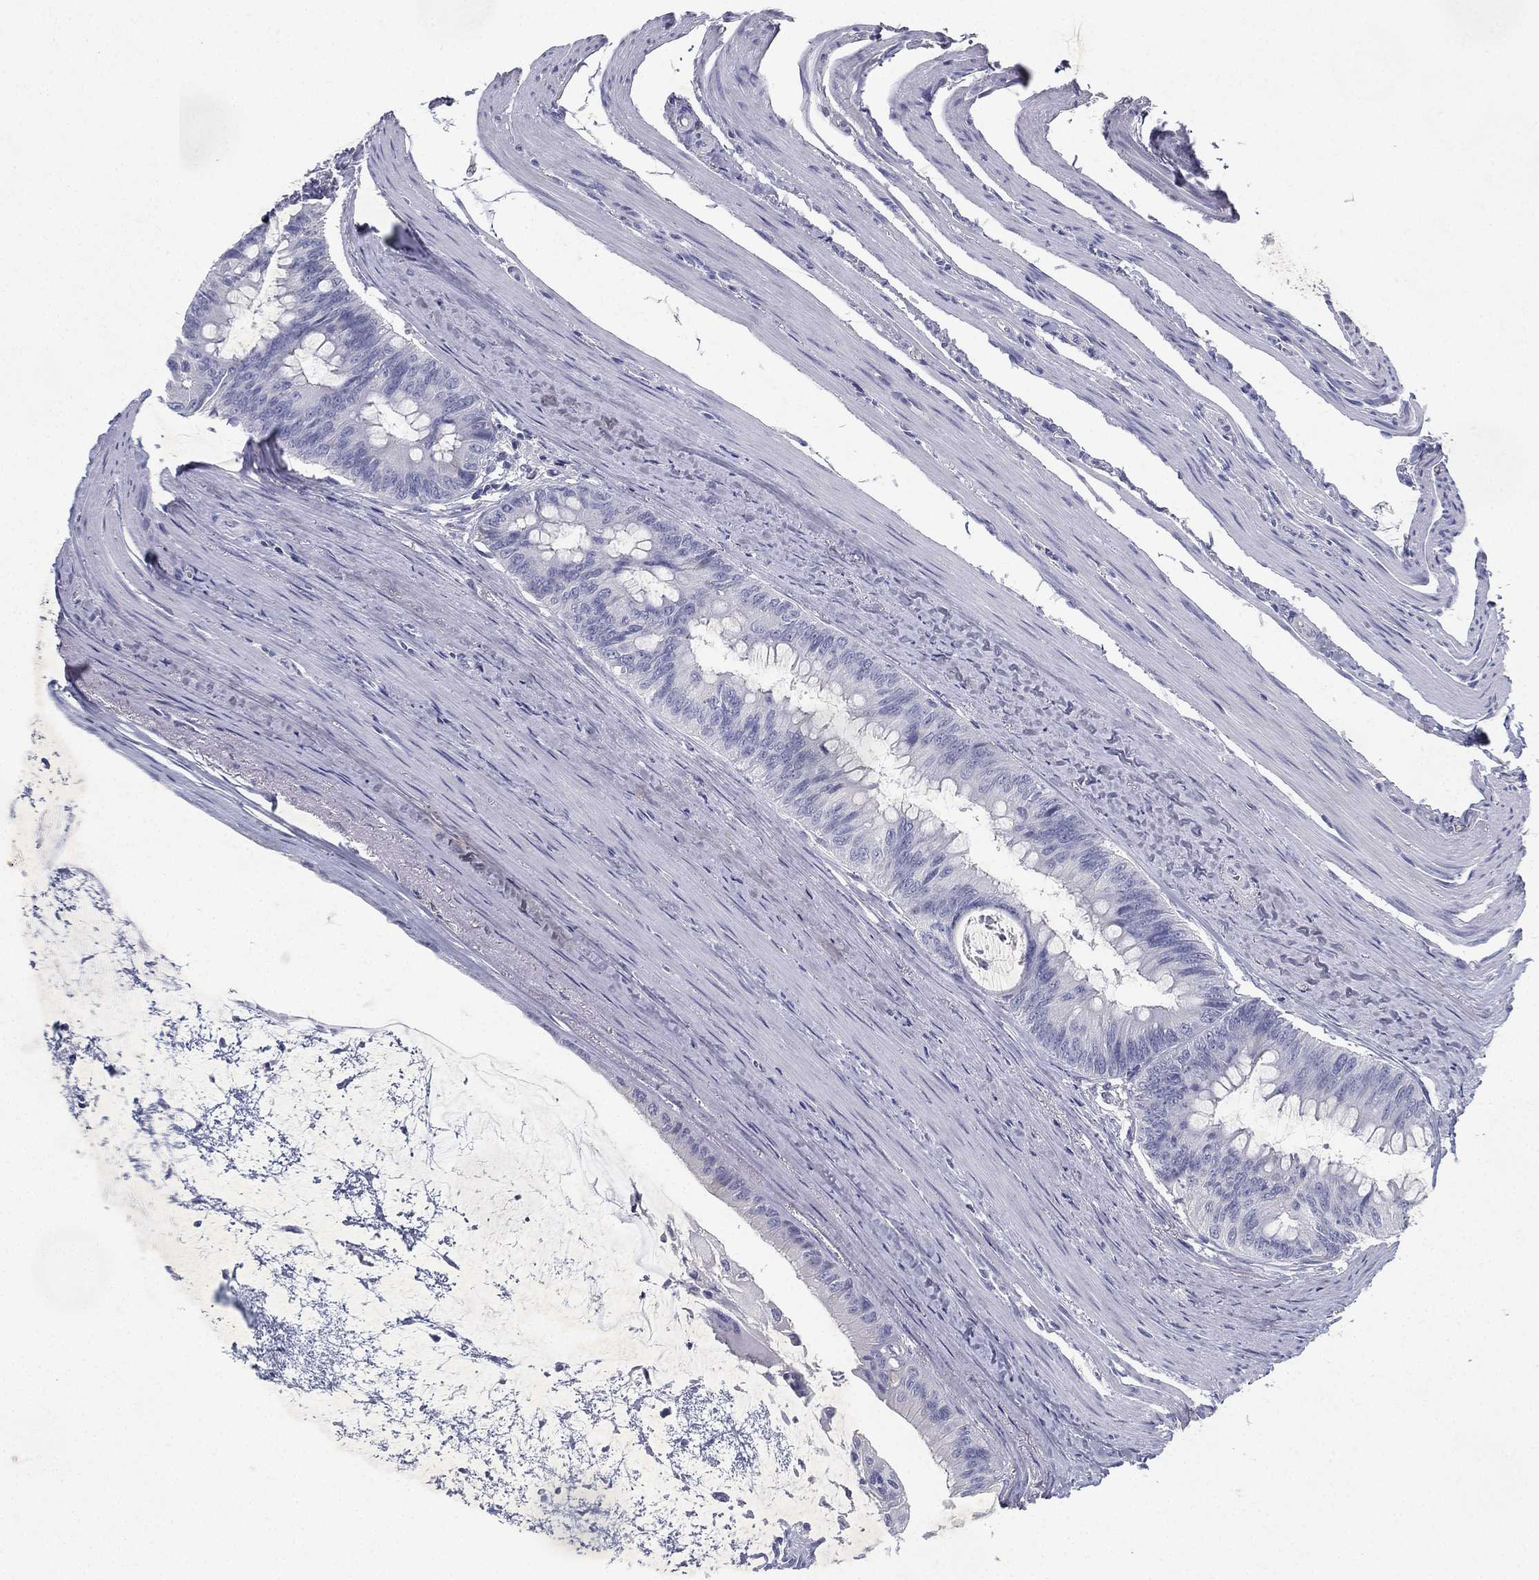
{"staining": {"intensity": "negative", "quantity": "none", "location": "none"}, "tissue": "colorectal cancer", "cell_type": "Tumor cells", "image_type": "cancer", "snomed": [{"axis": "morphology", "description": "Normal tissue, NOS"}, {"axis": "morphology", "description": "Adenocarcinoma, NOS"}, {"axis": "topography", "description": "Colon"}], "caption": "There is no significant positivity in tumor cells of colorectal cancer. Nuclei are stained in blue.", "gene": "RGS13", "patient": {"sex": "male", "age": 65}}